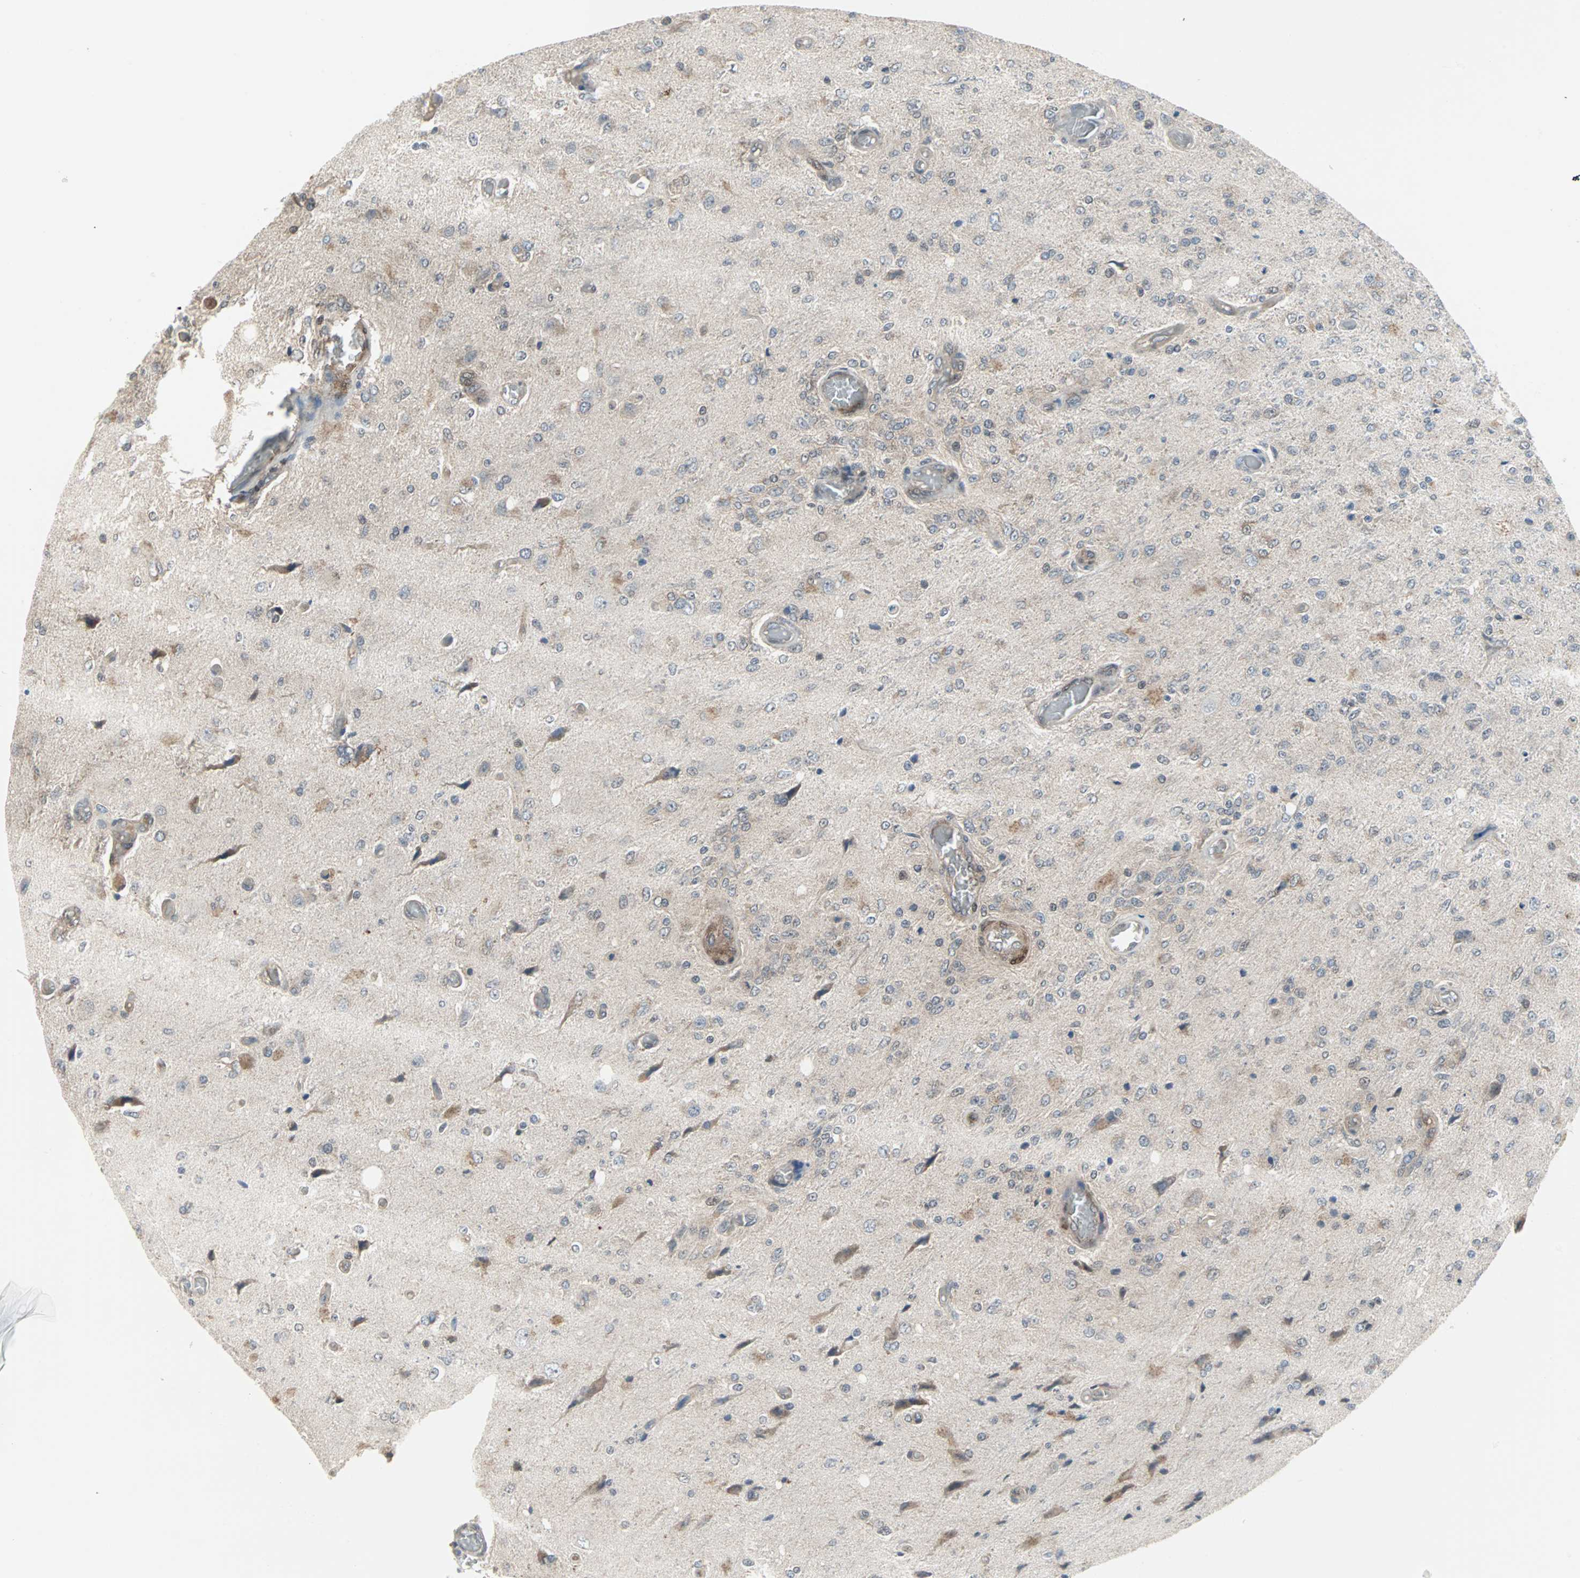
{"staining": {"intensity": "moderate", "quantity": "<25%", "location": "cytoplasmic/membranous"}, "tissue": "glioma", "cell_type": "Tumor cells", "image_type": "cancer", "snomed": [{"axis": "morphology", "description": "Normal tissue, NOS"}, {"axis": "morphology", "description": "Glioma, malignant, High grade"}, {"axis": "topography", "description": "Cerebral cortex"}], "caption": "Malignant high-grade glioma stained with a protein marker exhibits moderate staining in tumor cells.", "gene": "CASP3", "patient": {"sex": "male", "age": 77}}